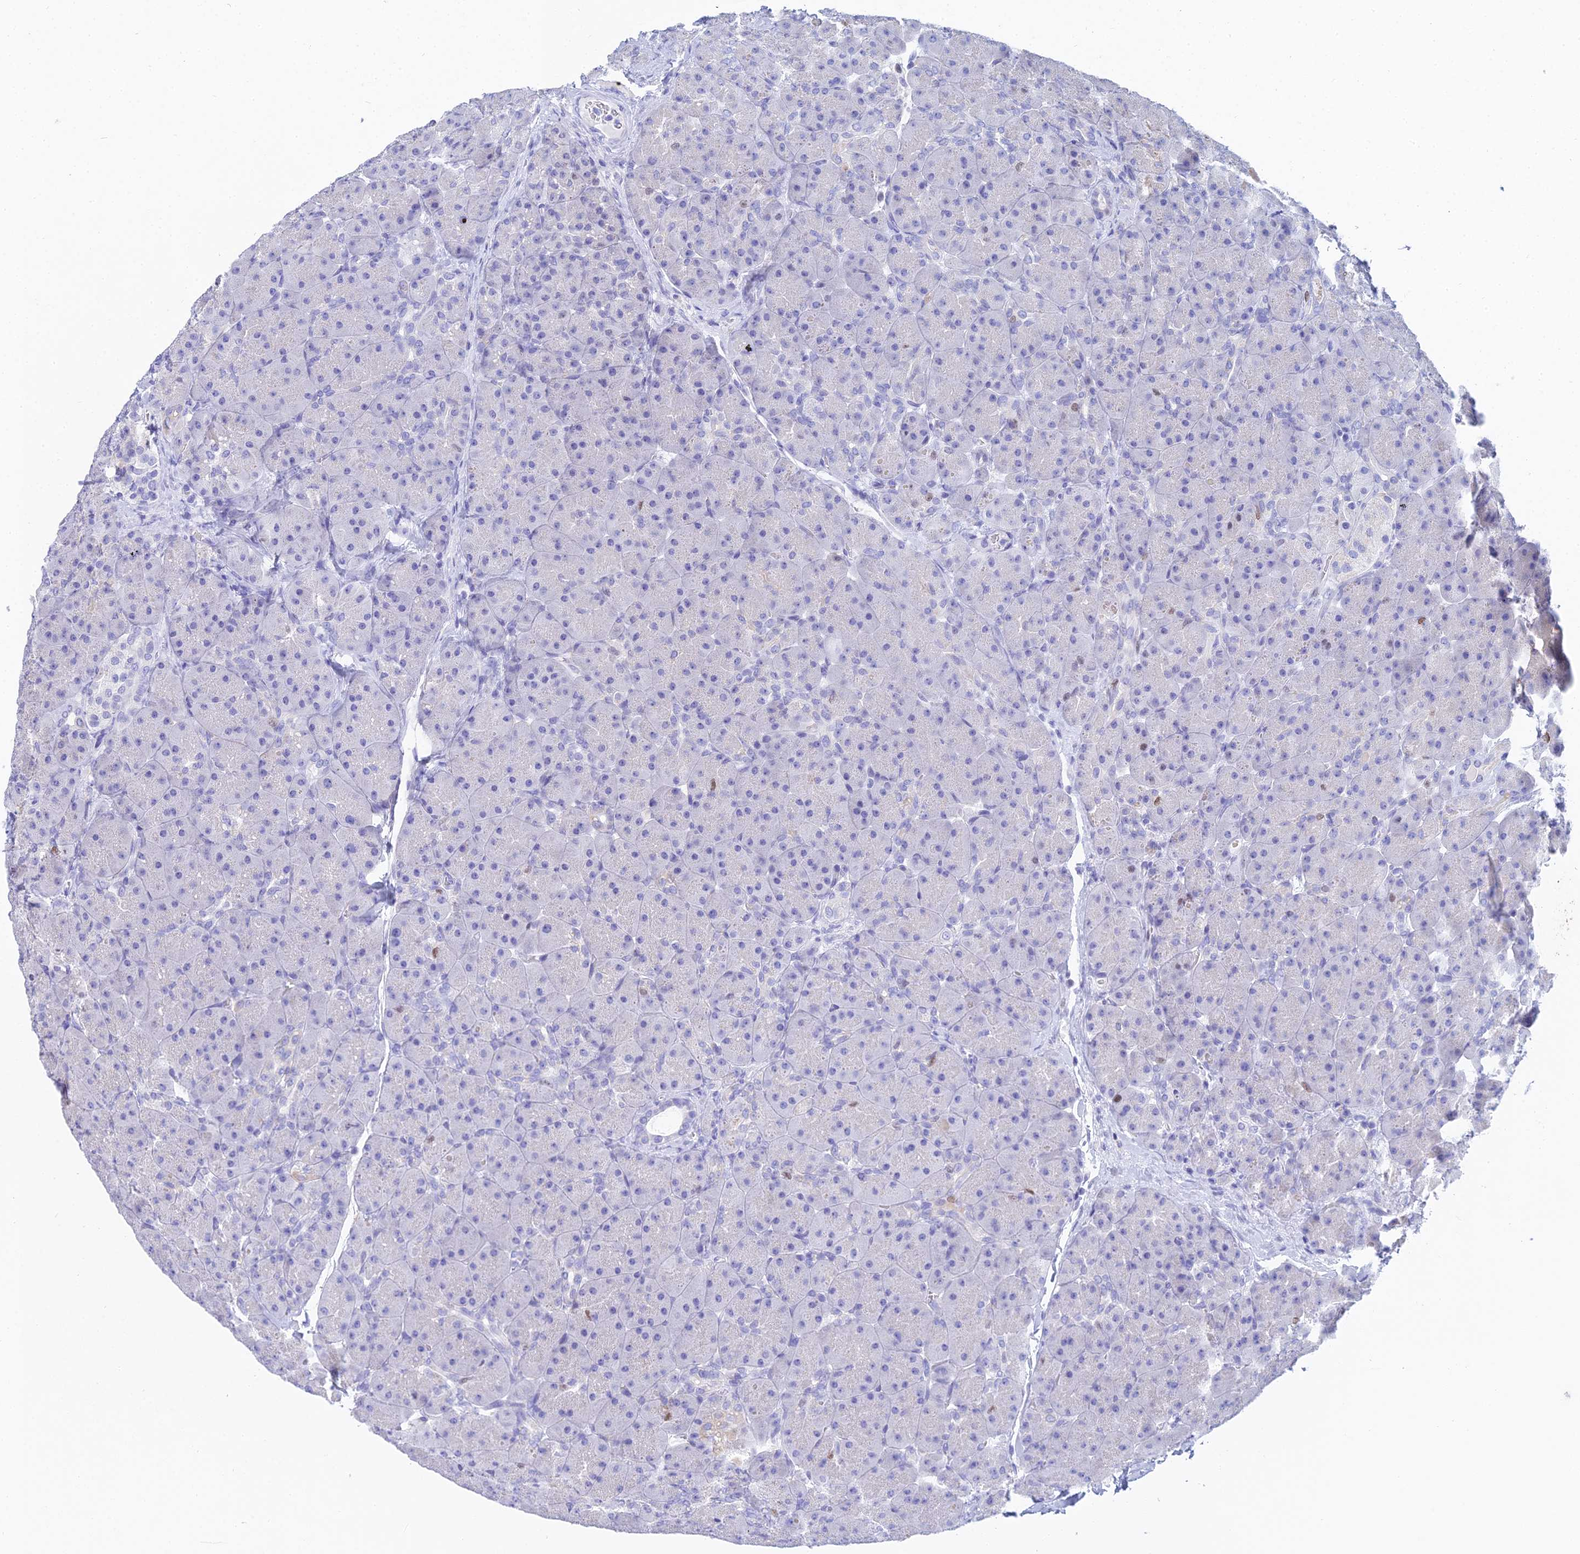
{"staining": {"intensity": "negative", "quantity": "none", "location": "none"}, "tissue": "pancreas", "cell_type": "Exocrine glandular cells", "image_type": "normal", "snomed": [{"axis": "morphology", "description": "Normal tissue, NOS"}, {"axis": "topography", "description": "Pancreas"}], "caption": "Immunohistochemistry (IHC) of unremarkable human pancreas exhibits no positivity in exocrine glandular cells.", "gene": "MCM2", "patient": {"sex": "male", "age": 66}}